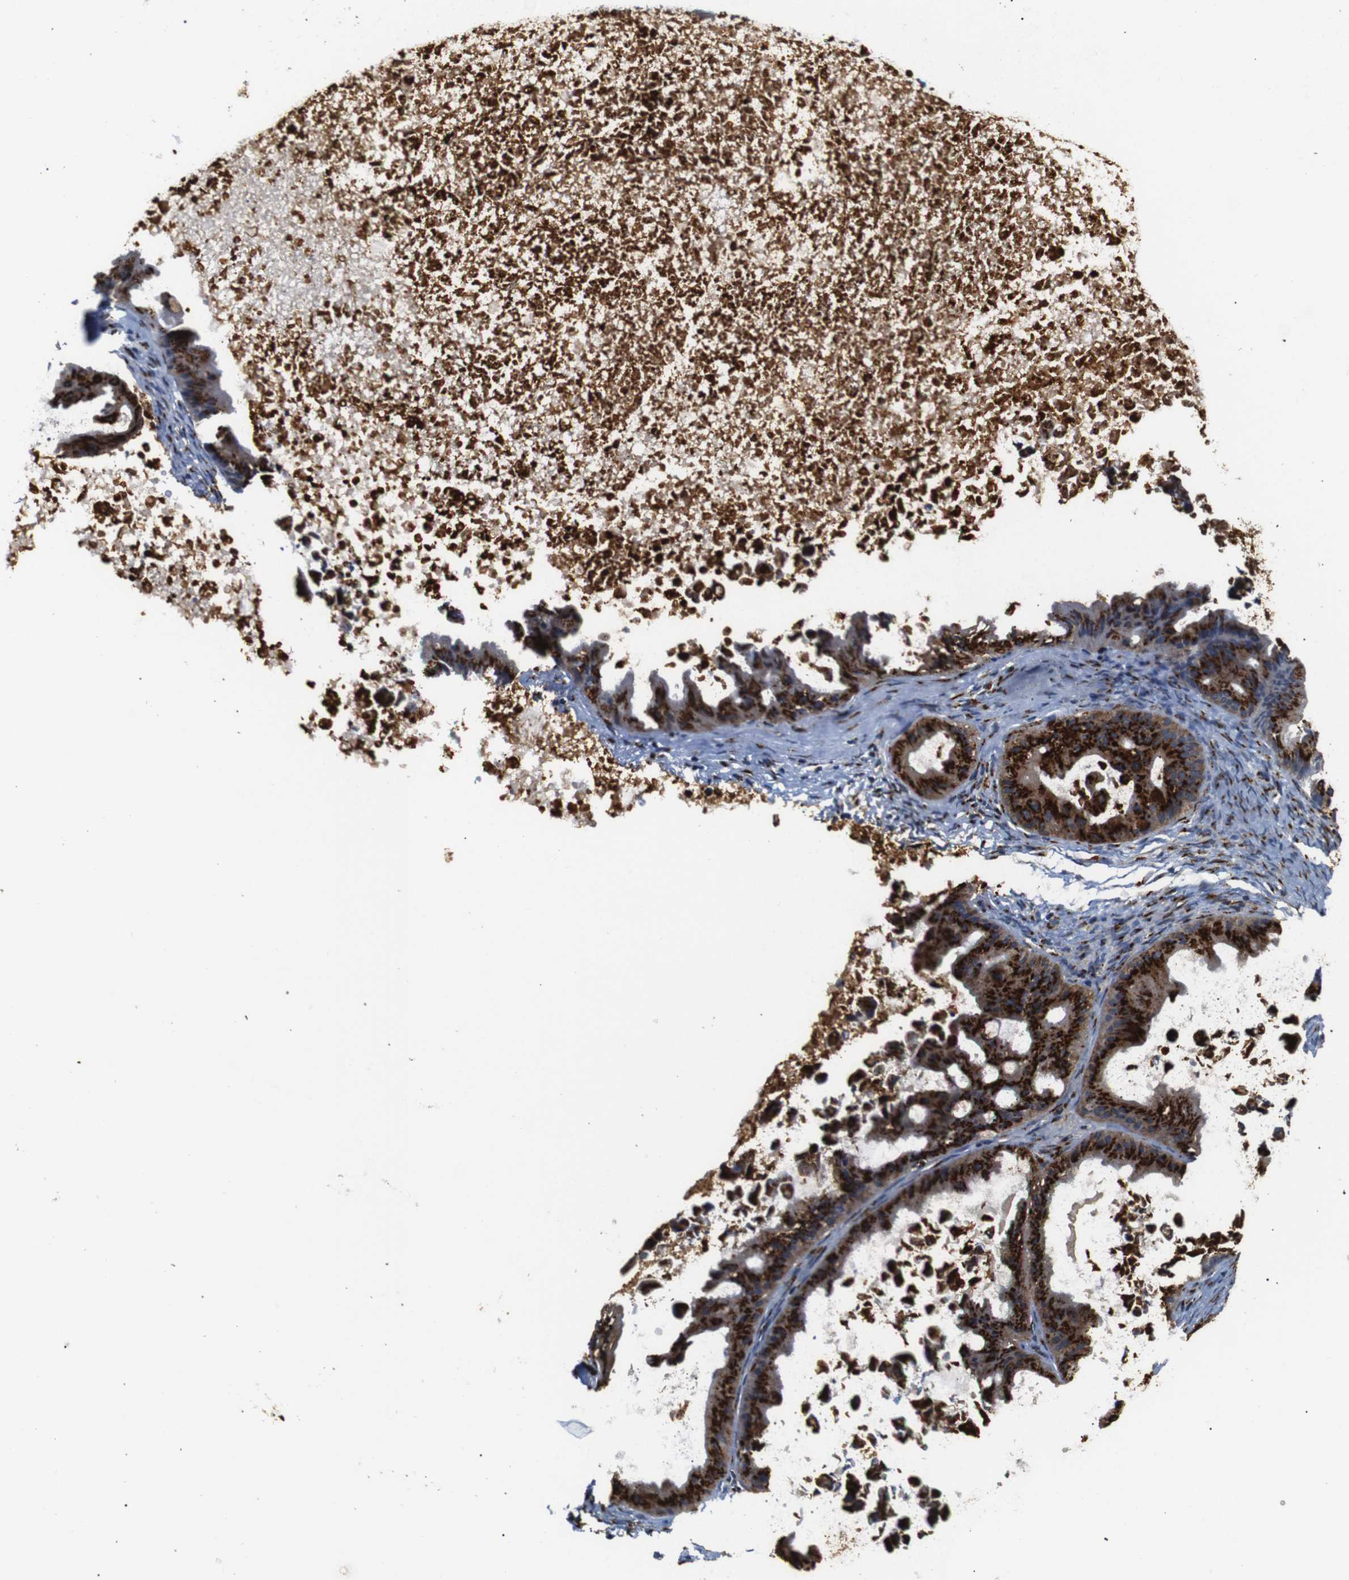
{"staining": {"intensity": "strong", "quantity": ">75%", "location": "cytoplasmic/membranous"}, "tissue": "ovarian cancer", "cell_type": "Tumor cells", "image_type": "cancer", "snomed": [{"axis": "morphology", "description": "Cystadenocarcinoma, mucinous, NOS"}, {"axis": "topography", "description": "Ovary"}], "caption": "Mucinous cystadenocarcinoma (ovarian) stained for a protein (brown) reveals strong cytoplasmic/membranous positive staining in about >75% of tumor cells.", "gene": "TGOLN2", "patient": {"sex": "female", "age": 37}}